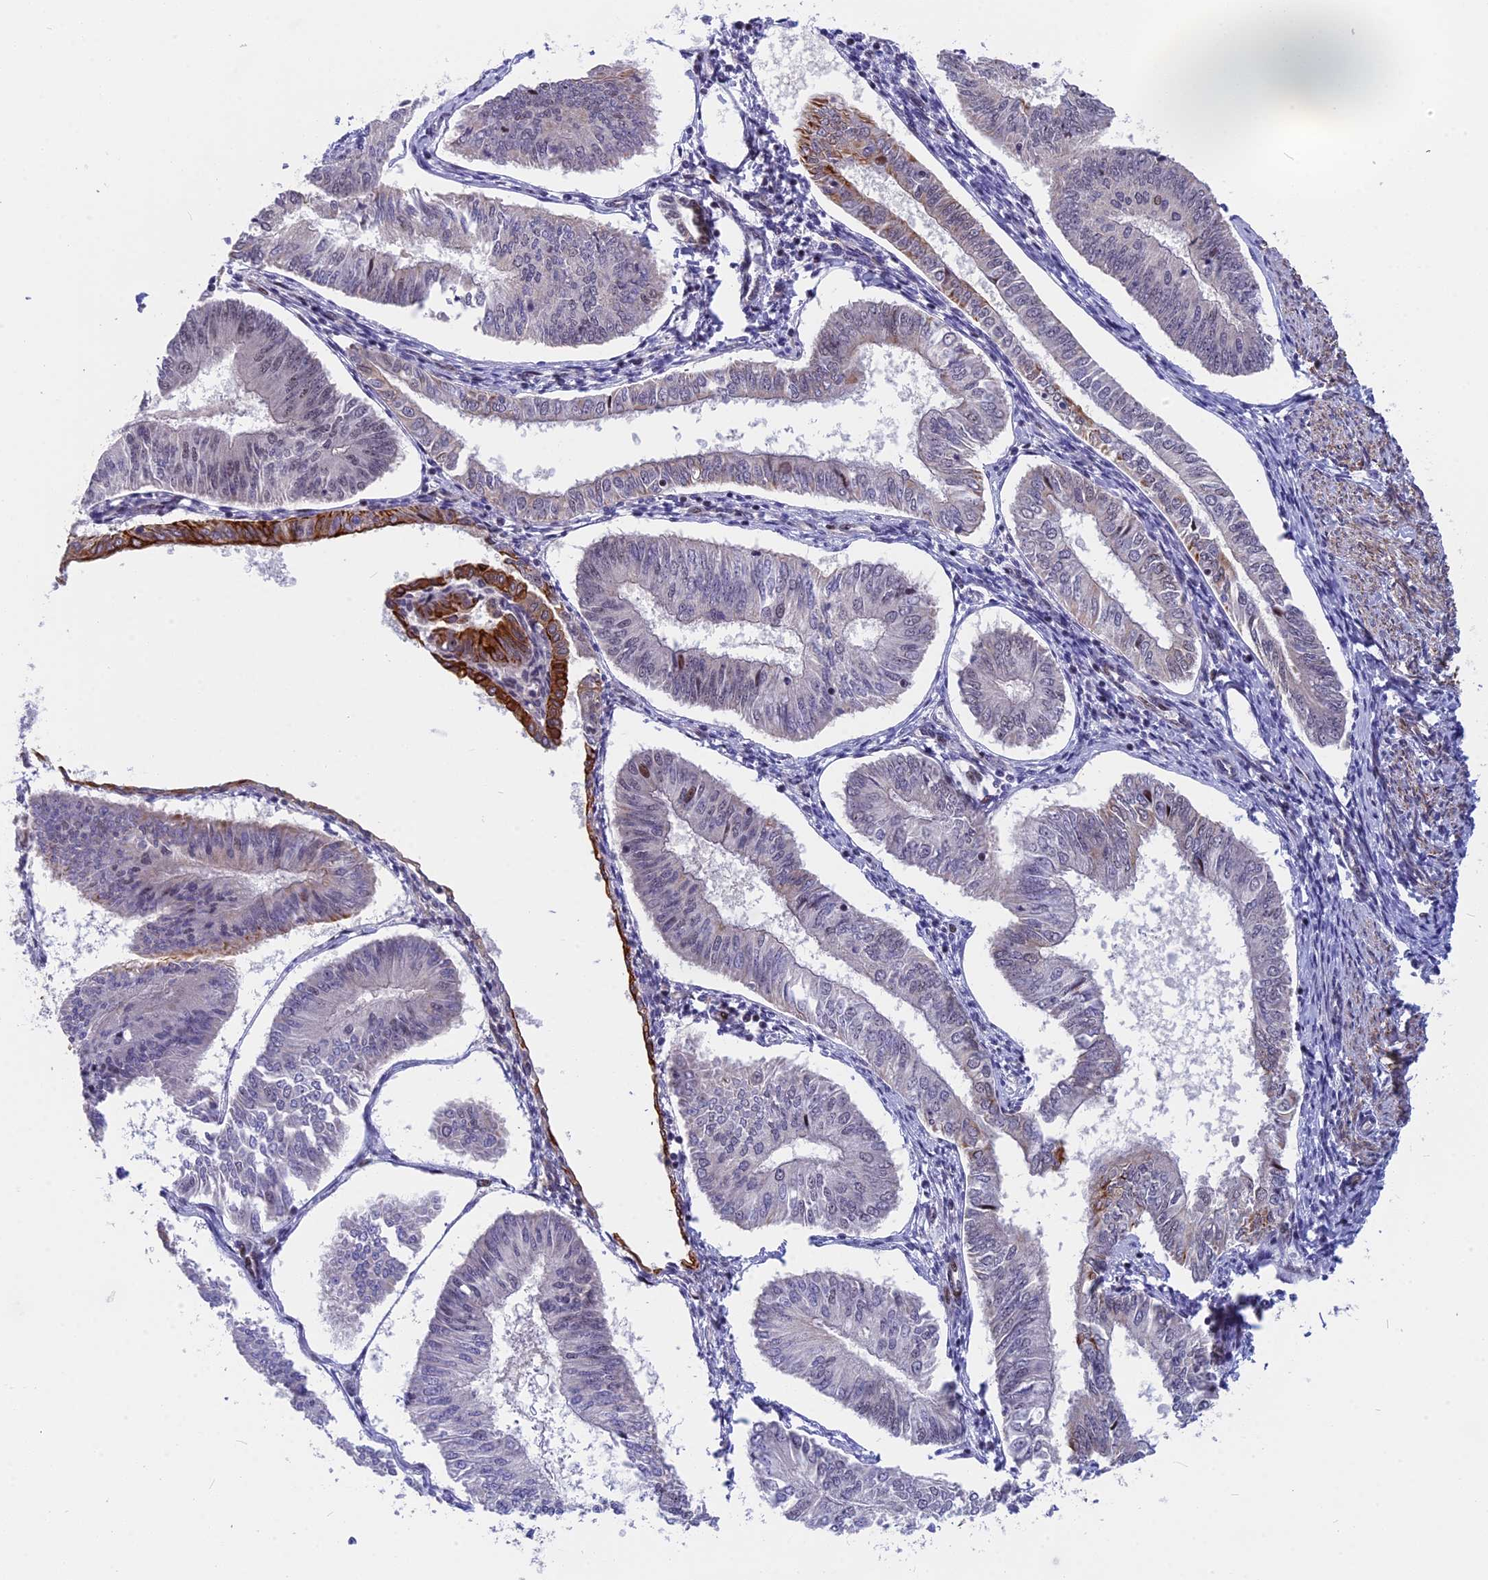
{"staining": {"intensity": "strong", "quantity": "<25%", "location": "cytoplasmic/membranous"}, "tissue": "endometrial cancer", "cell_type": "Tumor cells", "image_type": "cancer", "snomed": [{"axis": "morphology", "description": "Adenocarcinoma, NOS"}, {"axis": "topography", "description": "Endometrium"}], "caption": "Immunohistochemical staining of human endometrial cancer demonstrates medium levels of strong cytoplasmic/membranous protein positivity in approximately <25% of tumor cells.", "gene": "ANKRD34B", "patient": {"sex": "female", "age": 58}}